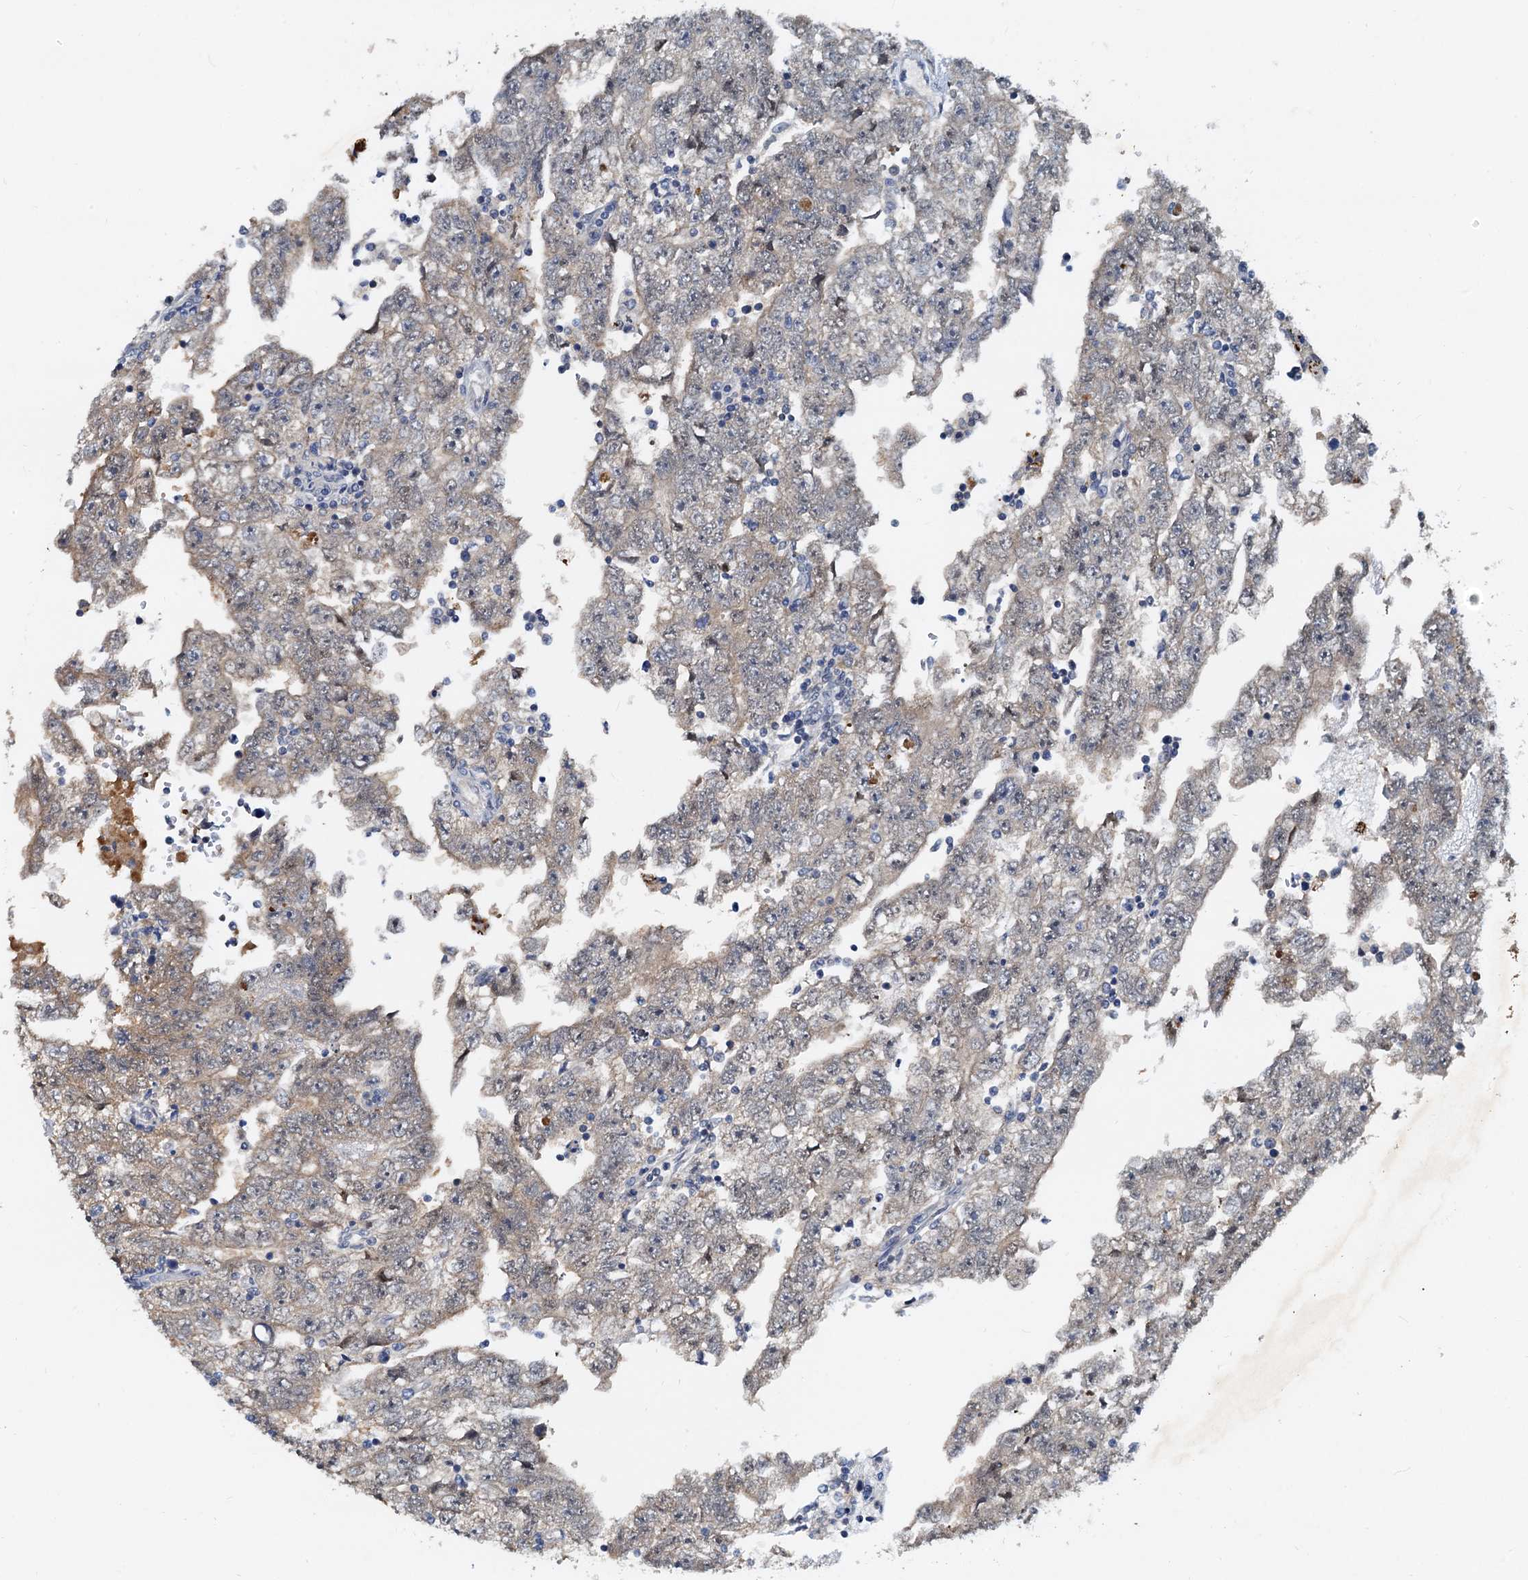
{"staining": {"intensity": "weak", "quantity": "<25%", "location": "cytoplasmic/membranous"}, "tissue": "testis cancer", "cell_type": "Tumor cells", "image_type": "cancer", "snomed": [{"axis": "morphology", "description": "Carcinoma, Embryonal, NOS"}, {"axis": "topography", "description": "Testis"}], "caption": "Human embryonal carcinoma (testis) stained for a protein using IHC demonstrates no staining in tumor cells.", "gene": "PTGES3", "patient": {"sex": "male", "age": 25}}